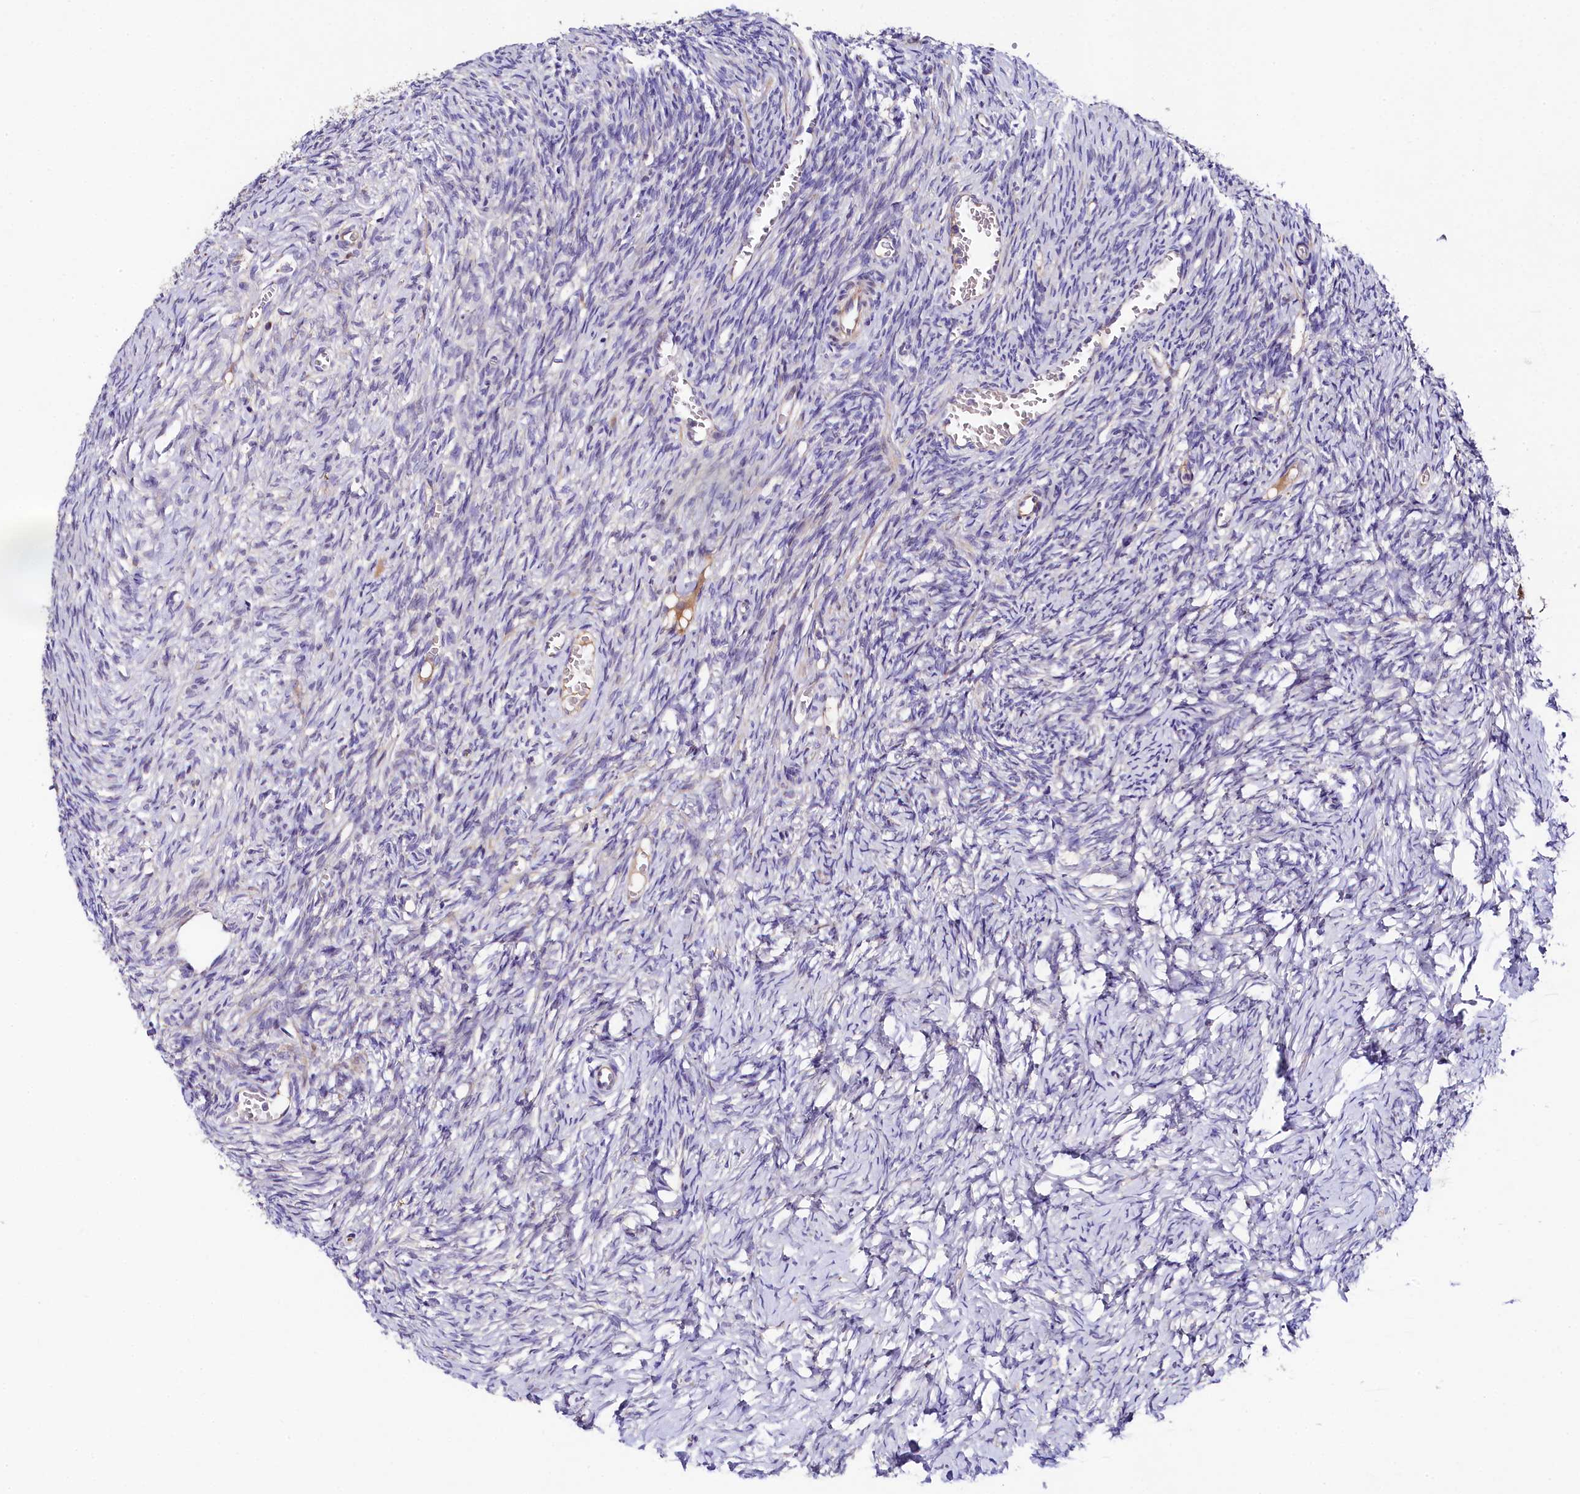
{"staining": {"intensity": "weak", "quantity": "25%-75%", "location": "cytoplasmic/membranous"}, "tissue": "ovary", "cell_type": "Ovarian stroma cells", "image_type": "normal", "snomed": [{"axis": "morphology", "description": "Normal tissue, NOS"}, {"axis": "topography", "description": "Ovary"}], "caption": "High-power microscopy captured an immunohistochemistry histopathology image of unremarkable ovary, revealing weak cytoplasmic/membranous staining in approximately 25%-75% of ovarian stroma cells. (IHC, brightfield microscopy, high magnification).", "gene": "FXYD6", "patient": {"sex": "female", "age": 27}}